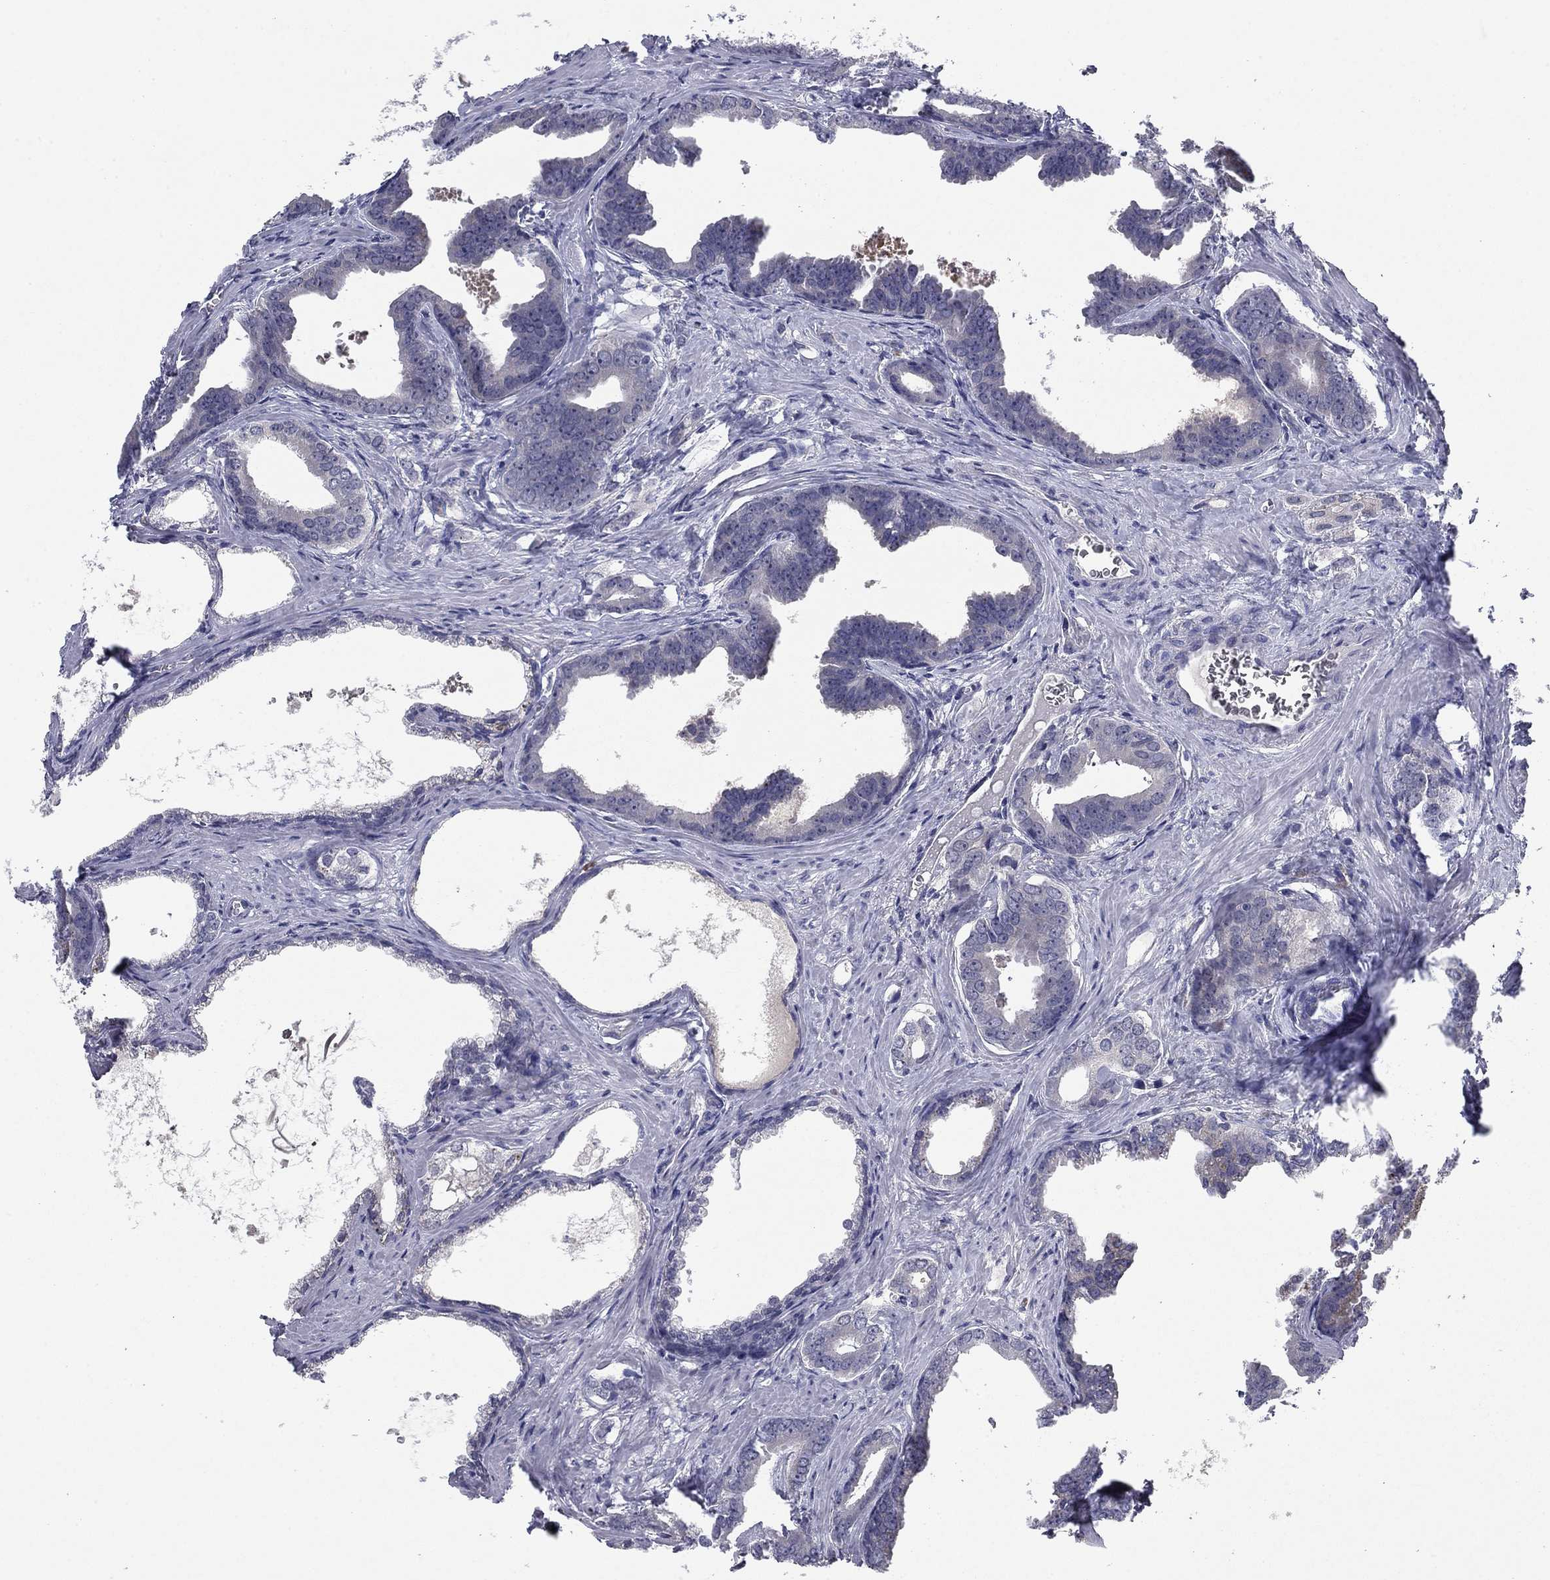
{"staining": {"intensity": "negative", "quantity": "none", "location": "none"}, "tissue": "prostate cancer", "cell_type": "Tumor cells", "image_type": "cancer", "snomed": [{"axis": "morphology", "description": "Adenocarcinoma, NOS"}, {"axis": "topography", "description": "Prostate"}], "caption": "This is an immunohistochemistry (IHC) image of human adenocarcinoma (prostate). There is no expression in tumor cells.", "gene": "REXO5", "patient": {"sex": "male", "age": 66}}